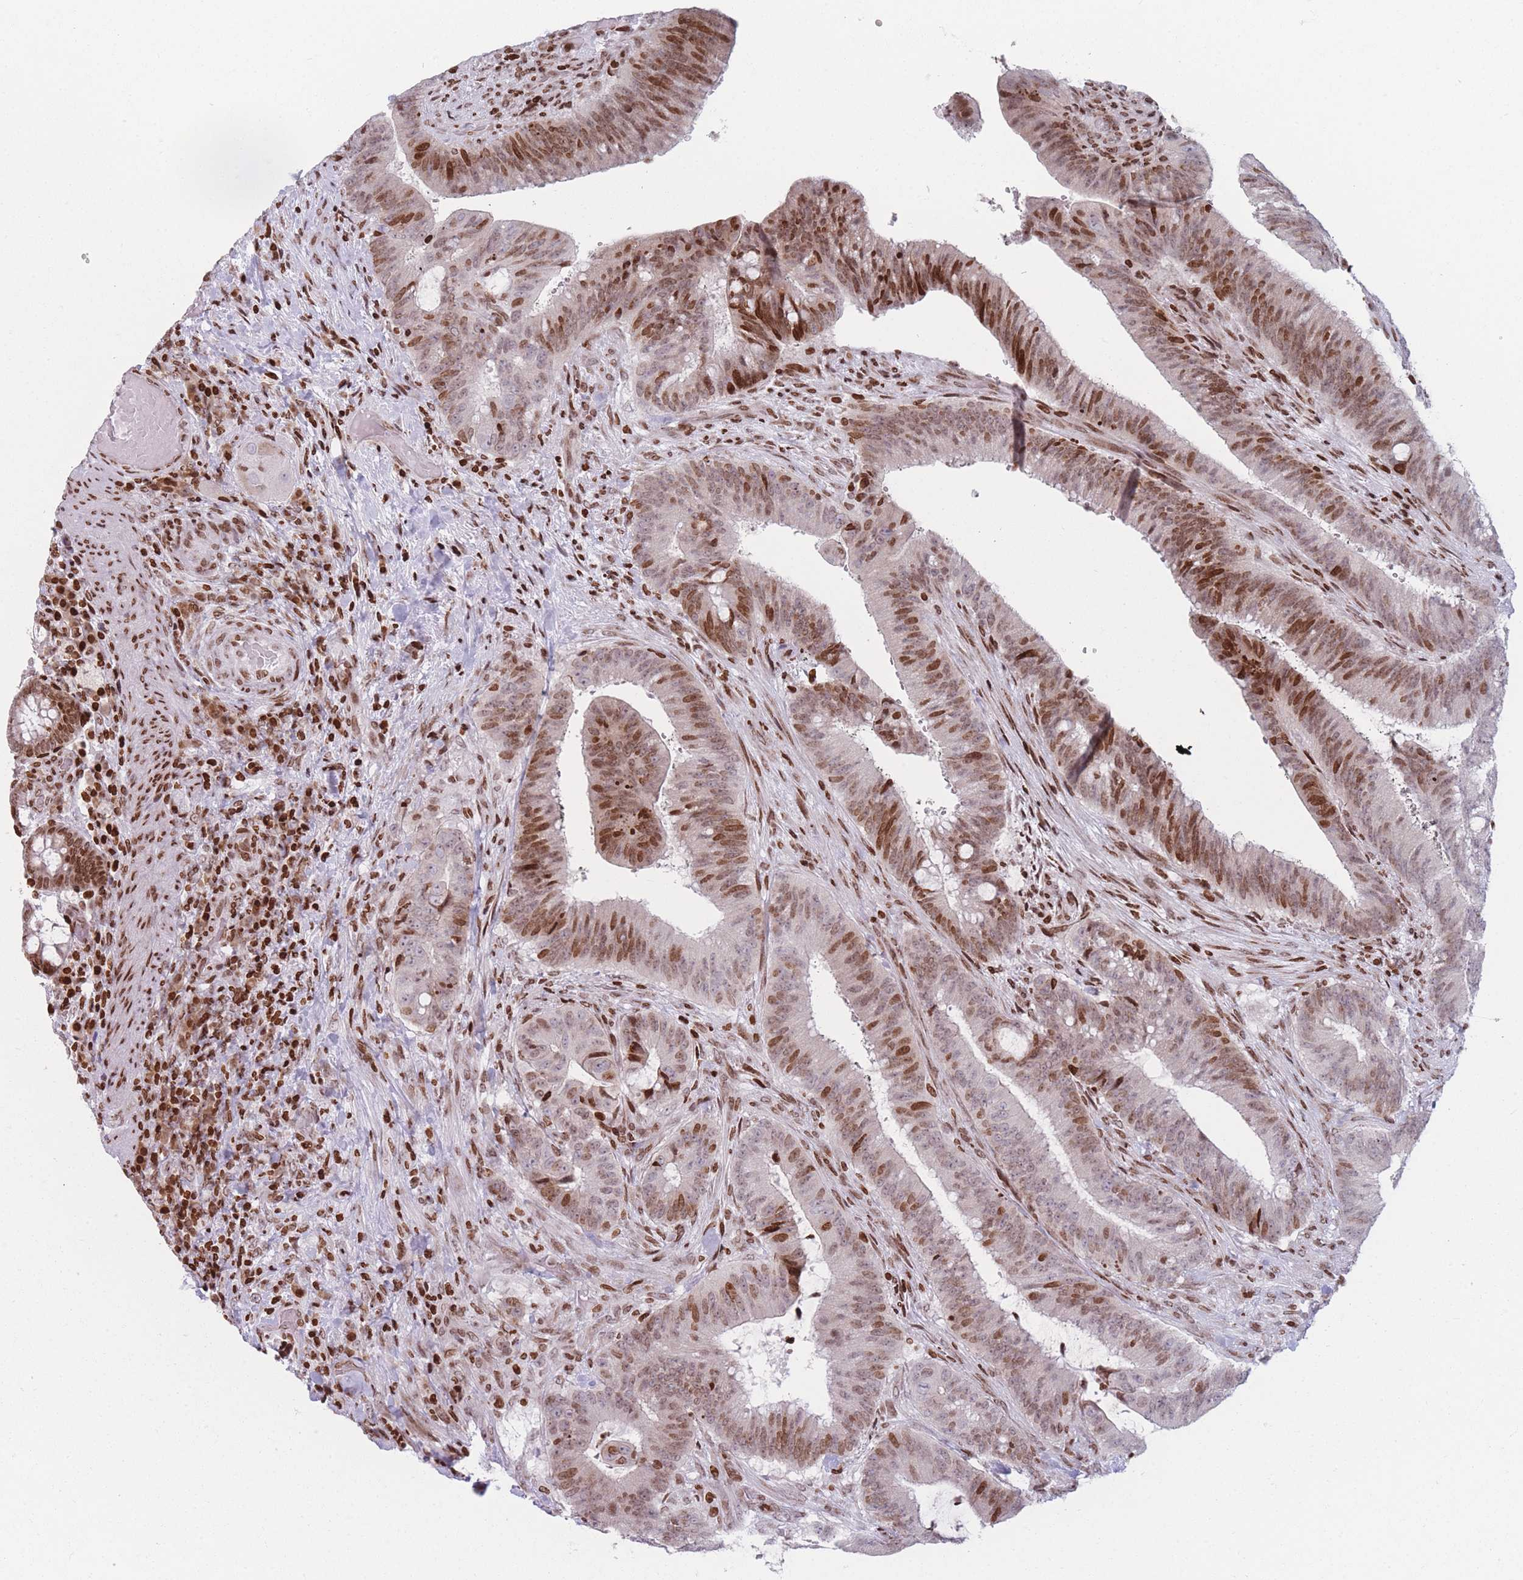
{"staining": {"intensity": "moderate", "quantity": ">75%", "location": "nuclear"}, "tissue": "colorectal cancer", "cell_type": "Tumor cells", "image_type": "cancer", "snomed": [{"axis": "morphology", "description": "Adenocarcinoma, NOS"}, {"axis": "topography", "description": "Colon"}], "caption": "Protein expression analysis of human colorectal cancer reveals moderate nuclear expression in approximately >75% of tumor cells.", "gene": "AK9", "patient": {"sex": "female", "age": 43}}